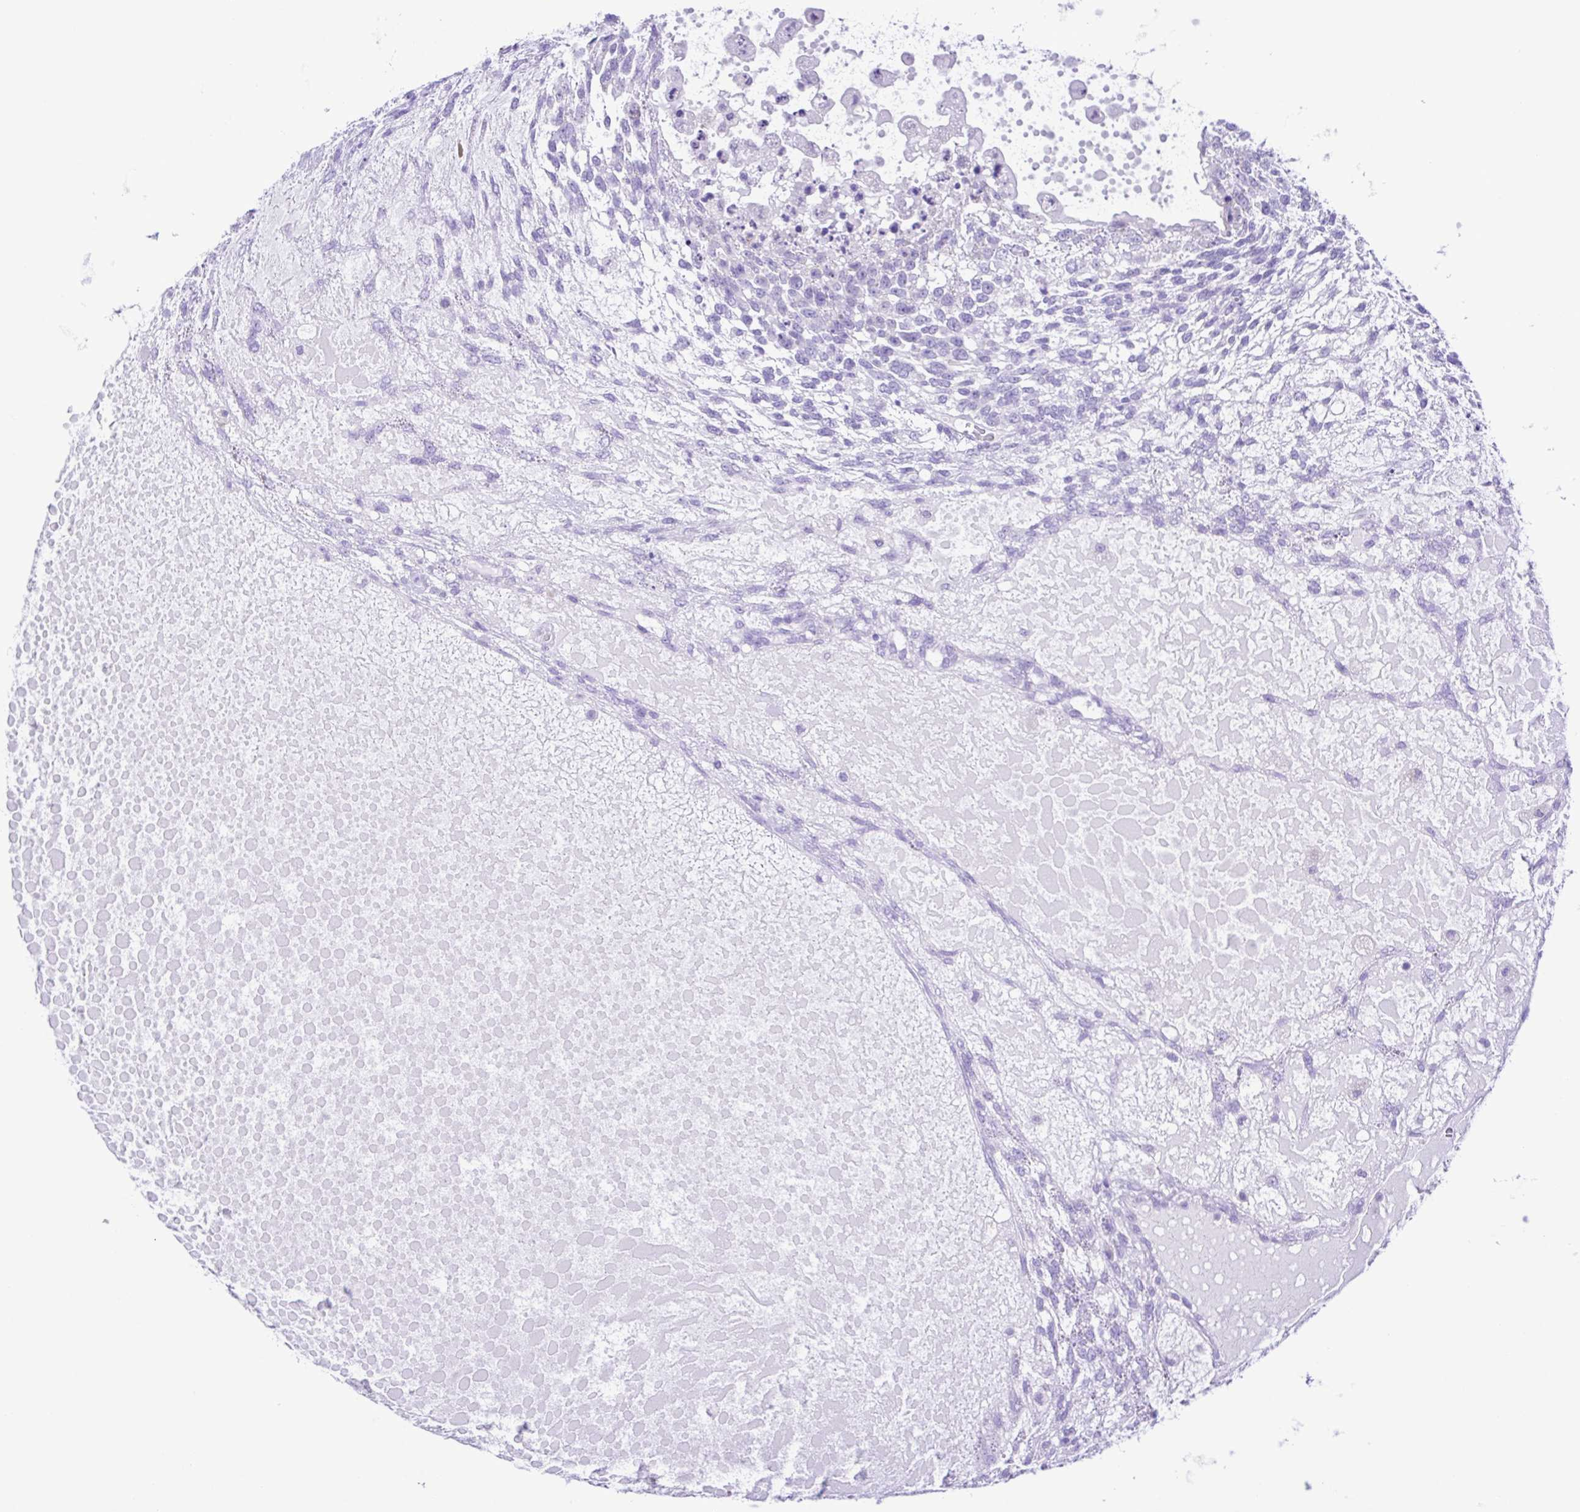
{"staining": {"intensity": "negative", "quantity": "none", "location": "none"}, "tissue": "testis cancer", "cell_type": "Tumor cells", "image_type": "cancer", "snomed": [{"axis": "morphology", "description": "Carcinoma, Embryonal, NOS"}, {"axis": "topography", "description": "Testis"}], "caption": "This histopathology image is of testis cancer stained with immunohistochemistry (IHC) to label a protein in brown with the nuclei are counter-stained blue. There is no staining in tumor cells. Brightfield microscopy of immunohistochemistry (IHC) stained with DAB (3,3'-diaminobenzidine) (brown) and hematoxylin (blue), captured at high magnification.", "gene": "SYT1", "patient": {"sex": "male", "age": 23}}